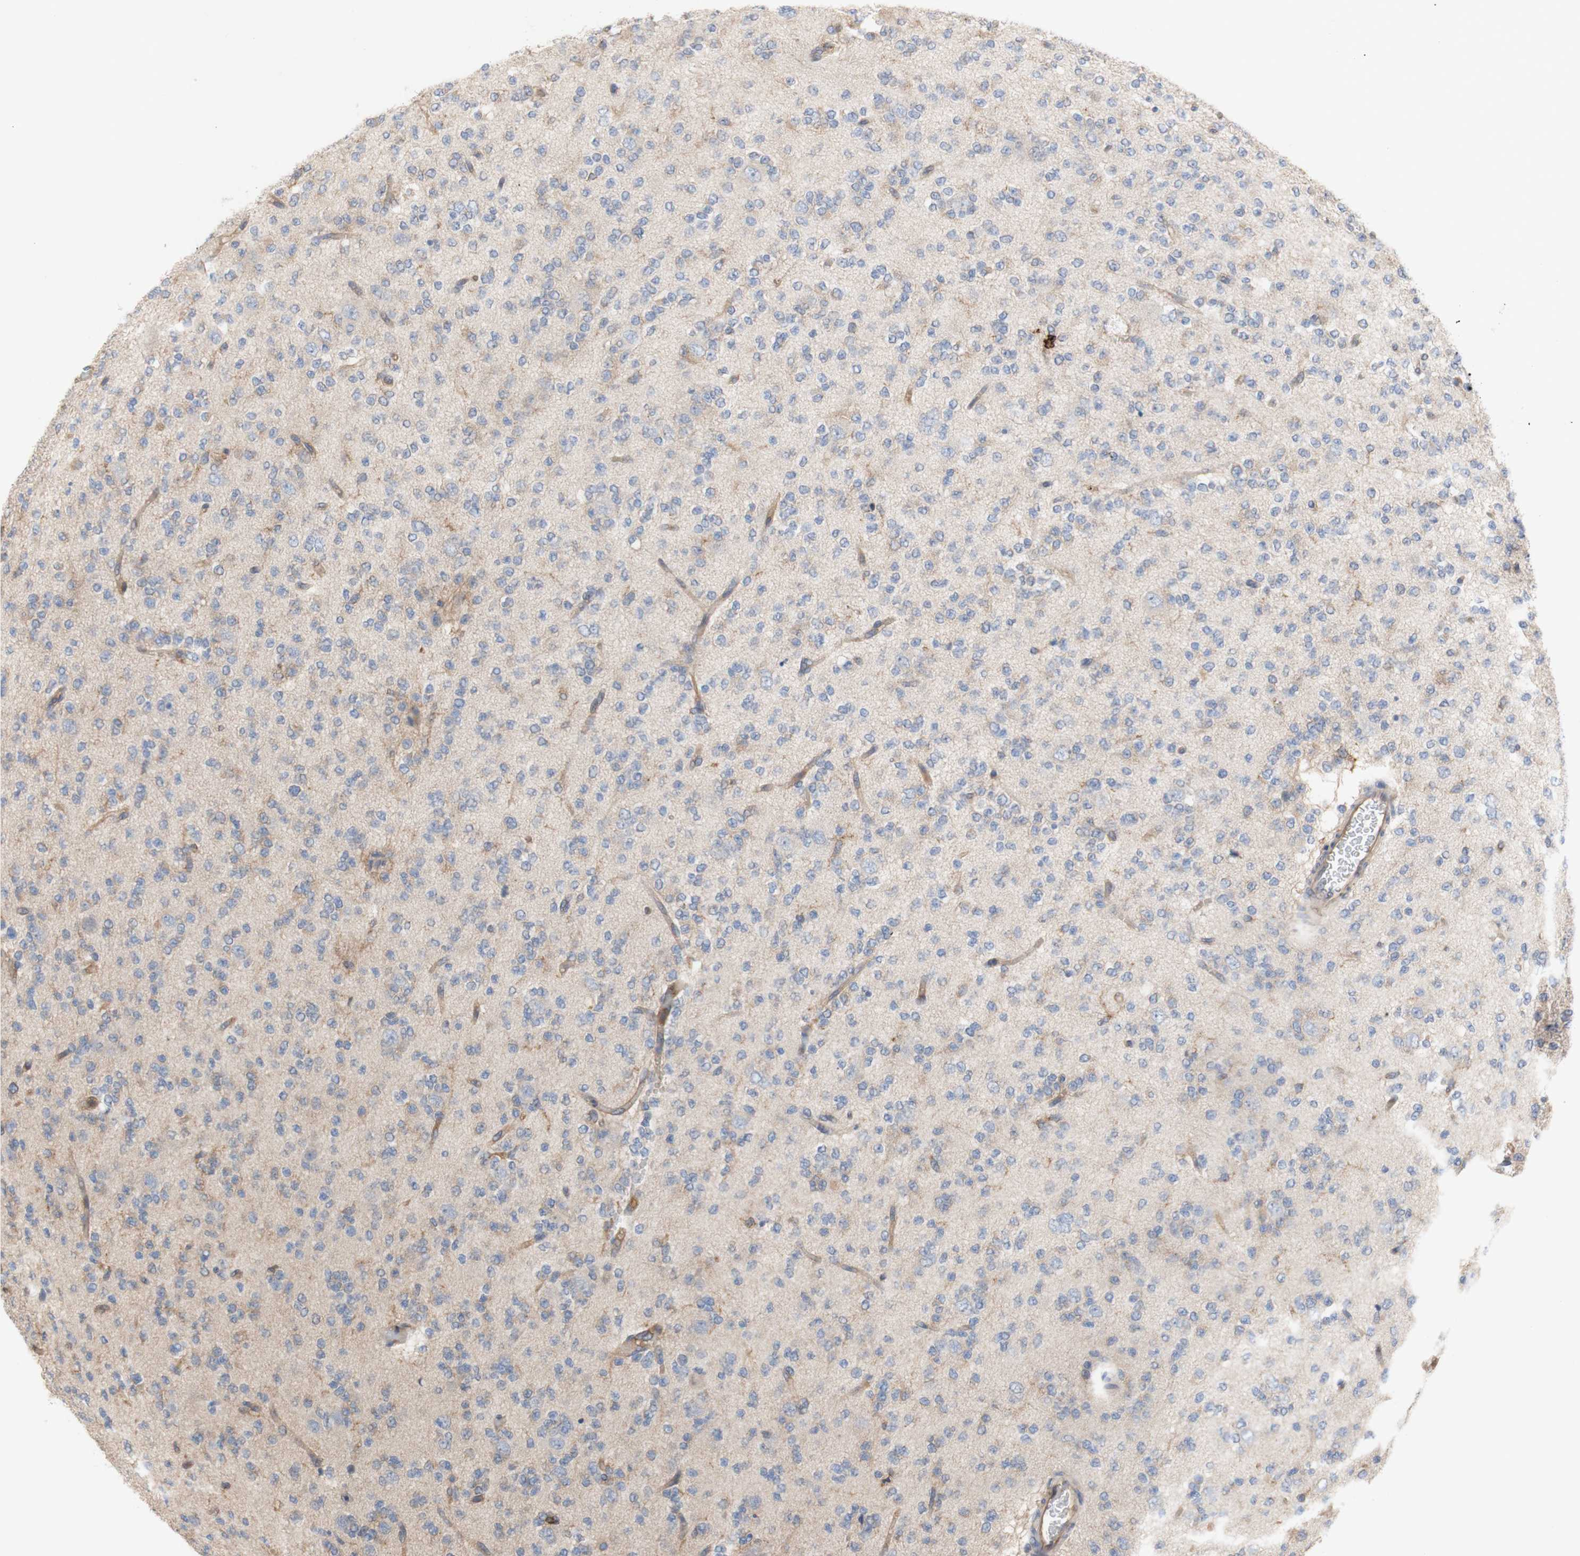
{"staining": {"intensity": "negative", "quantity": "none", "location": "none"}, "tissue": "glioma", "cell_type": "Tumor cells", "image_type": "cancer", "snomed": [{"axis": "morphology", "description": "Glioma, malignant, Low grade"}, {"axis": "topography", "description": "Brain"}], "caption": "Immunohistochemistry photomicrograph of human low-grade glioma (malignant) stained for a protein (brown), which demonstrates no expression in tumor cells. The staining is performed using DAB (3,3'-diaminobenzidine) brown chromogen with nuclei counter-stained in using hematoxylin.", "gene": "IKBKG", "patient": {"sex": "male", "age": 38}}